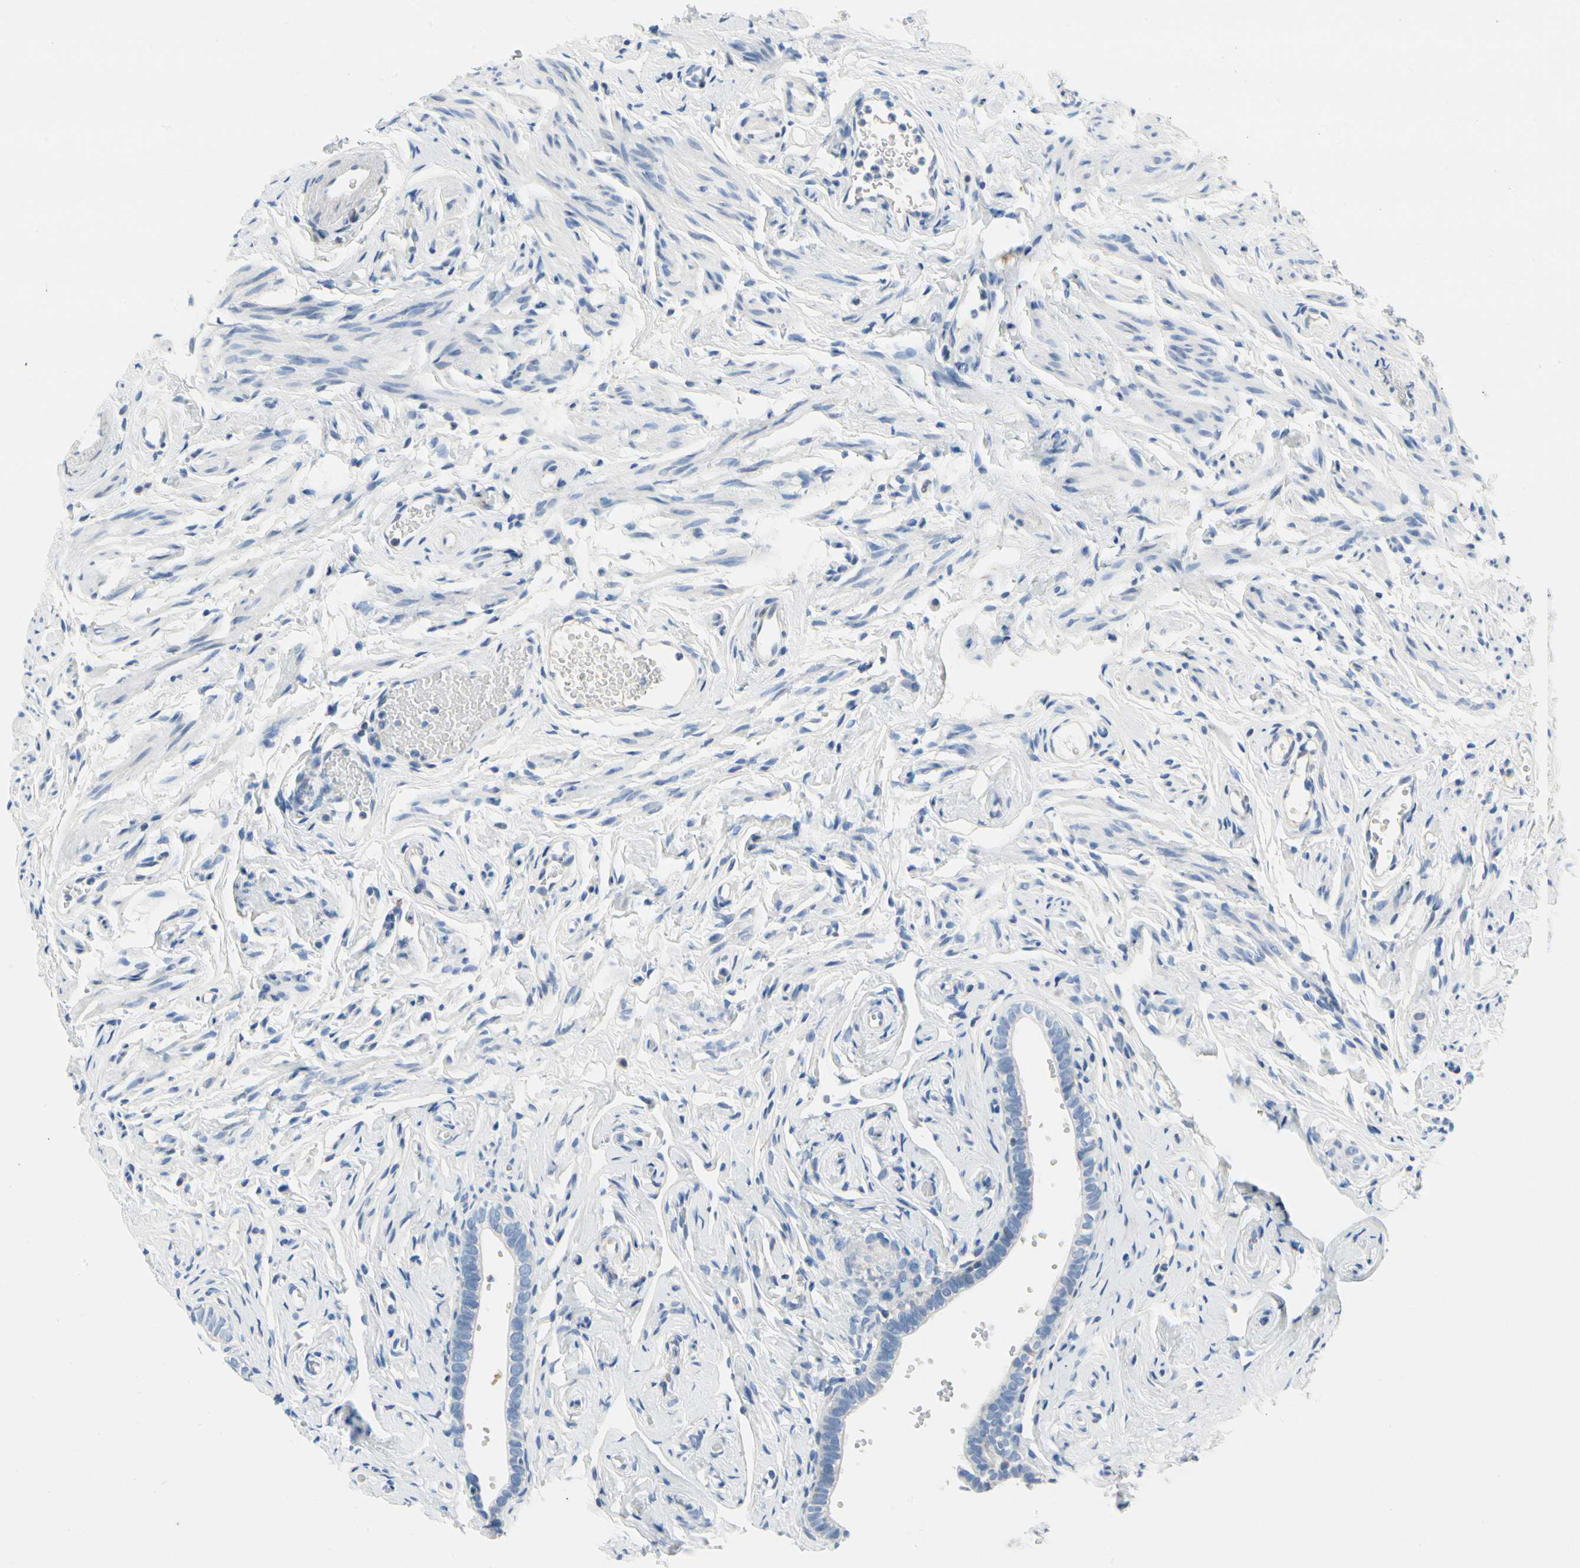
{"staining": {"intensity": "negative", "quantity": "none", "location": "none"}, "tissue": "fallopian tube", "cell_type": "Glandular cells", "image_type": "normal", "snomed": [{"axis": "morphology", "description": "Normal tissue, NOS"}, {"axis": "topography", "description": "Fallopian tube"}], "caption": "The micrograph reveals no staining of glandular cells in unremarkable fallopian tube. (Immunohistochemistry, brightfield microscopy, high magnification).", "gene": "STXBP1", "patient": {"sex": "female", "age": 71}}